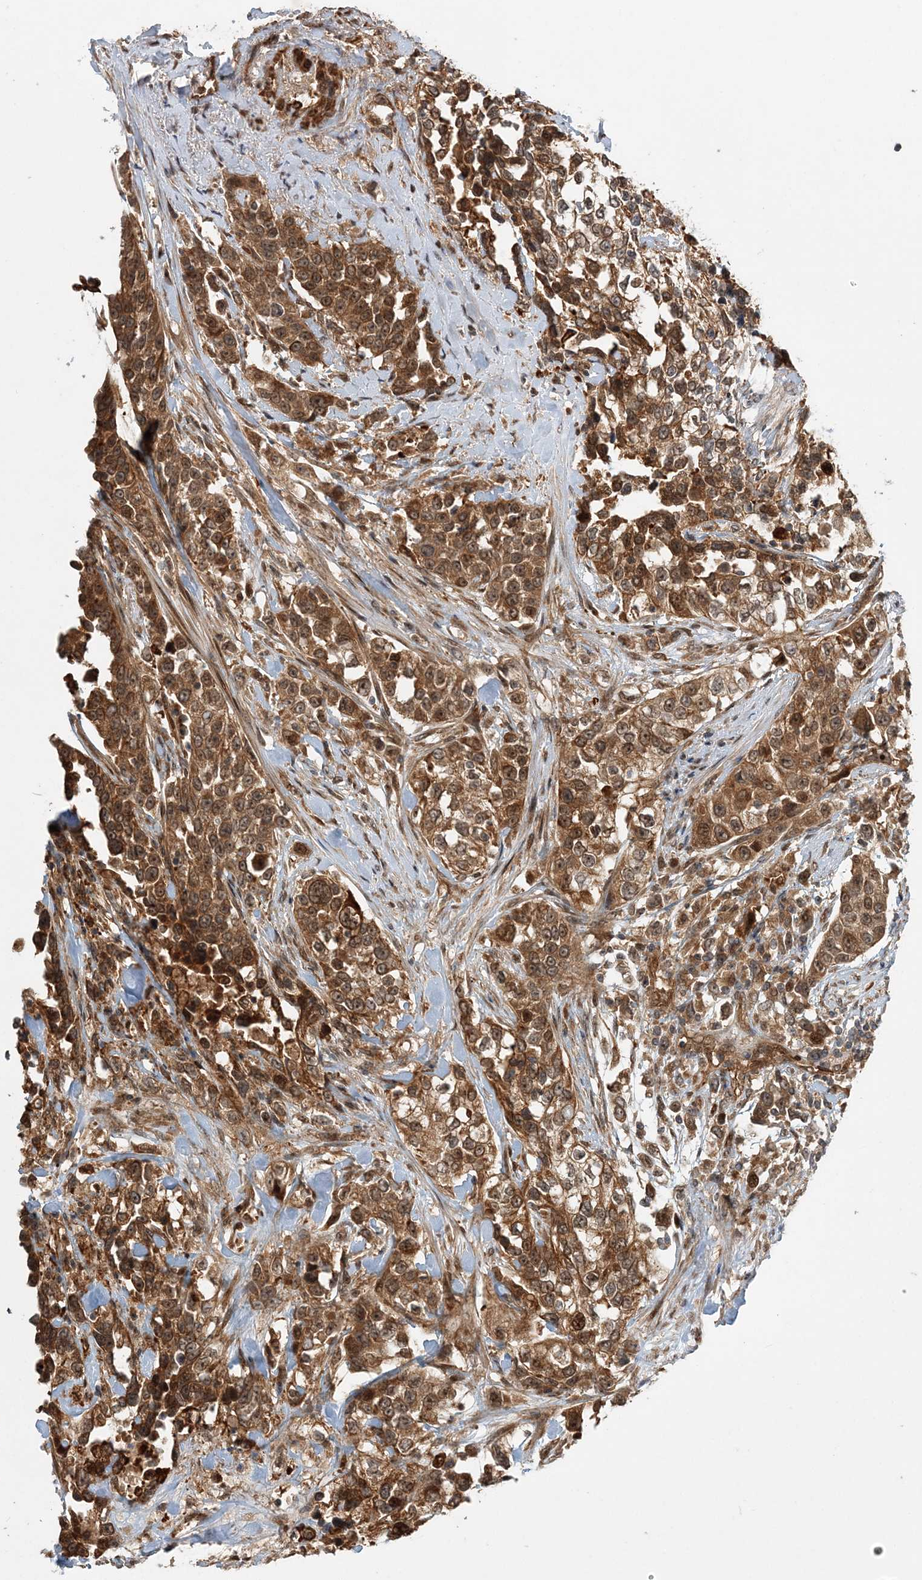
{"staining": {"intensity": "strong", "quantity": ">75%", "location": "cytoplasmic/membranous,nuclear"}, "tissue": "urothelial cancer", "cell_type": "Tumor cells", "image_type": "cancer", "snomed": [{"axis": "morphology", "description": "Urothelial carcinoma, High grade"}, {"axis": "topography", "description": "Urinary bladder"}], "caption": "Urothelial cancer tissue demonstrates strong cytoplasmic/membranous and nuclear staining in approximately >75% of tumor cells, visualized by immunohistochemistry.", "gene": "UBTD2", "patient": {"sex": "female", "age": 80}}